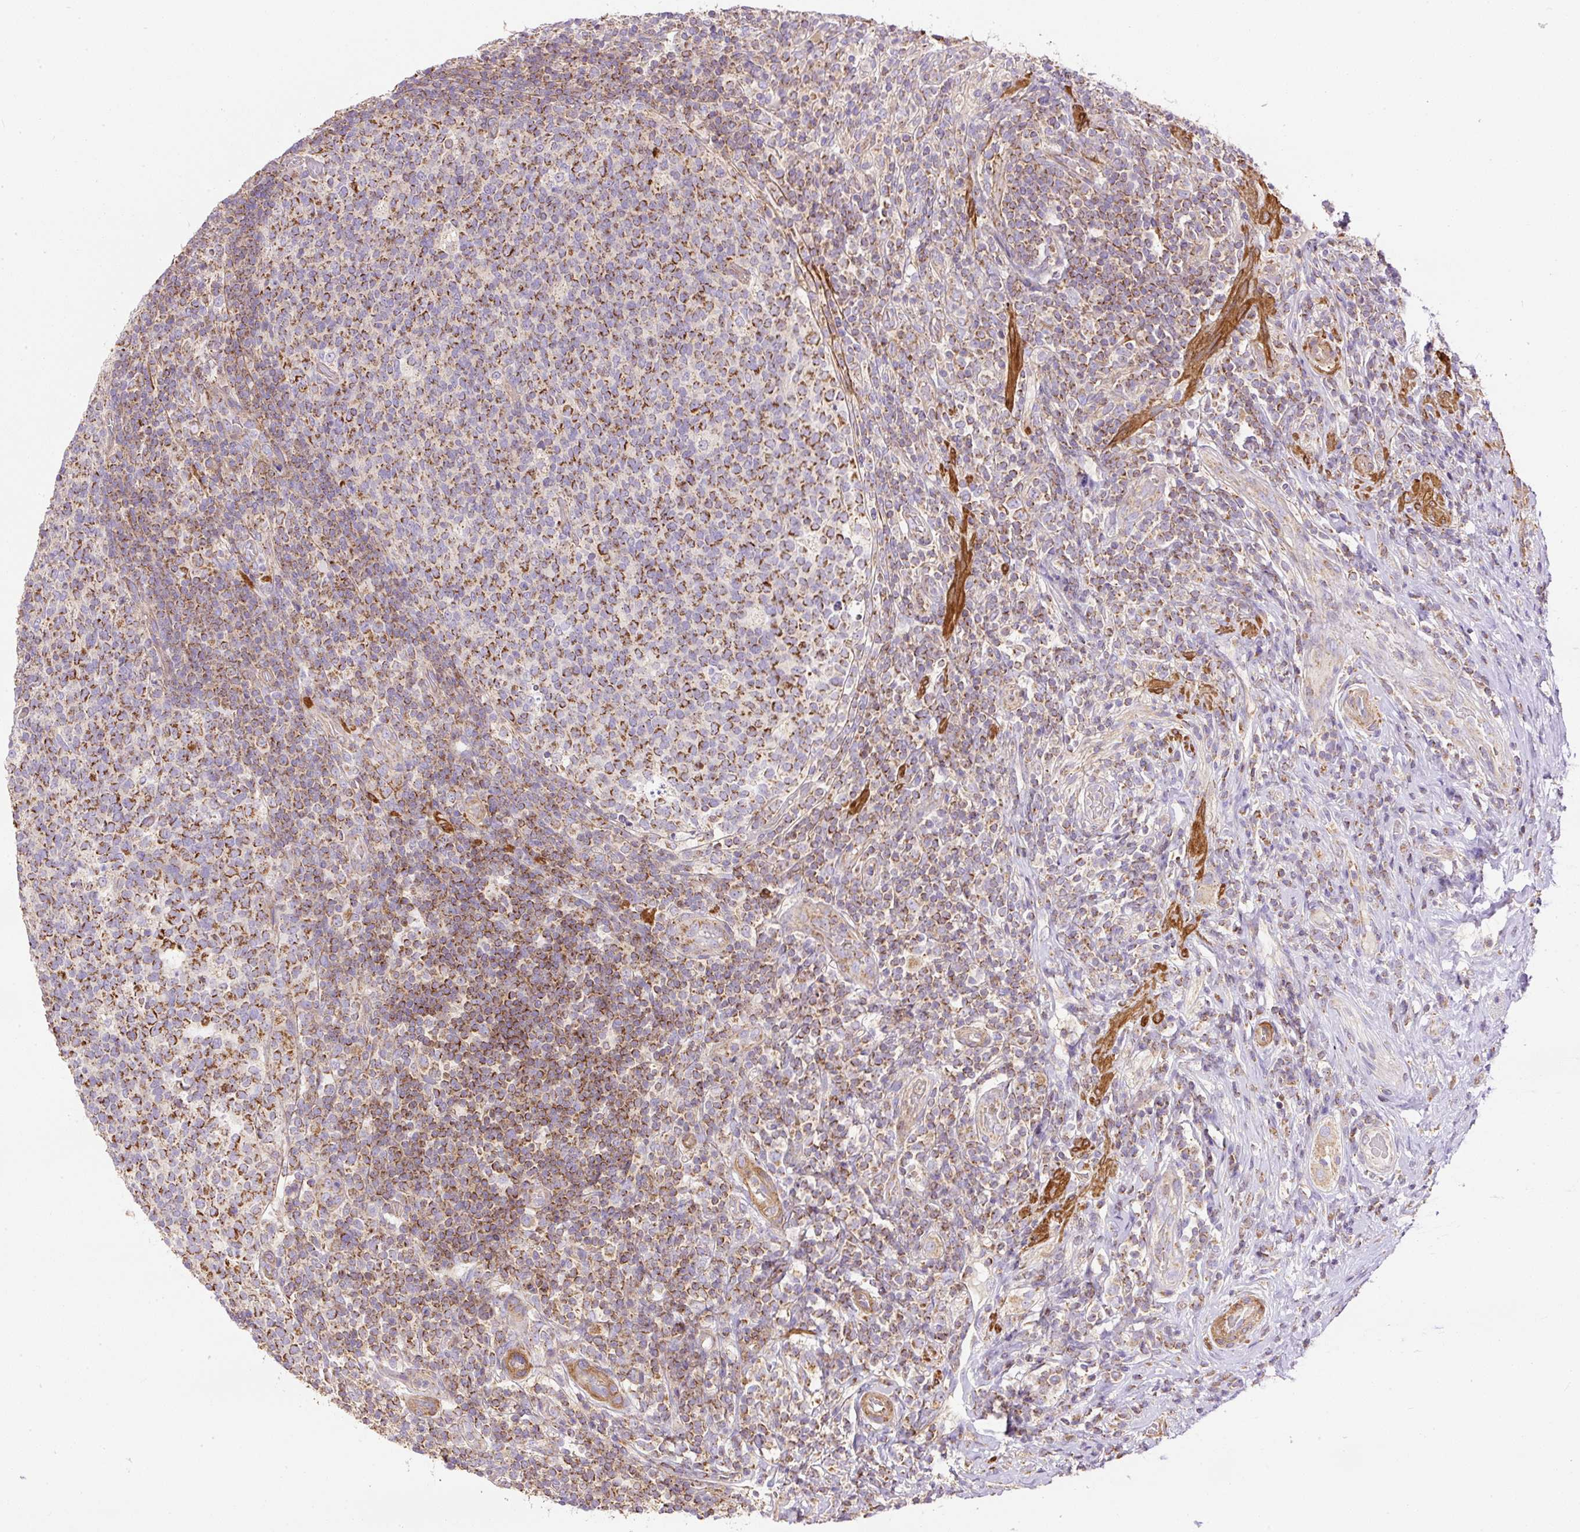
{"staining": {"intensity": "strong", "quantity": ">75%", "location": "cytoplasmic/membranous"}, "tissue": "appendix", "cell_type": "Glandular cells", "image_type": "normal", "snomed": [{"axis": "morphology", "description": "Normal tissue, NOS"}, {"axis": "topography", "description": "Appendix"}], "caption": "Protein expression analysis of normal appendix displays strong cytoplasmic/membranous expression in about >75% of glandular cells.", "gene": "NDUFAF2", "patient": {"sex": "female", "age": 43}}